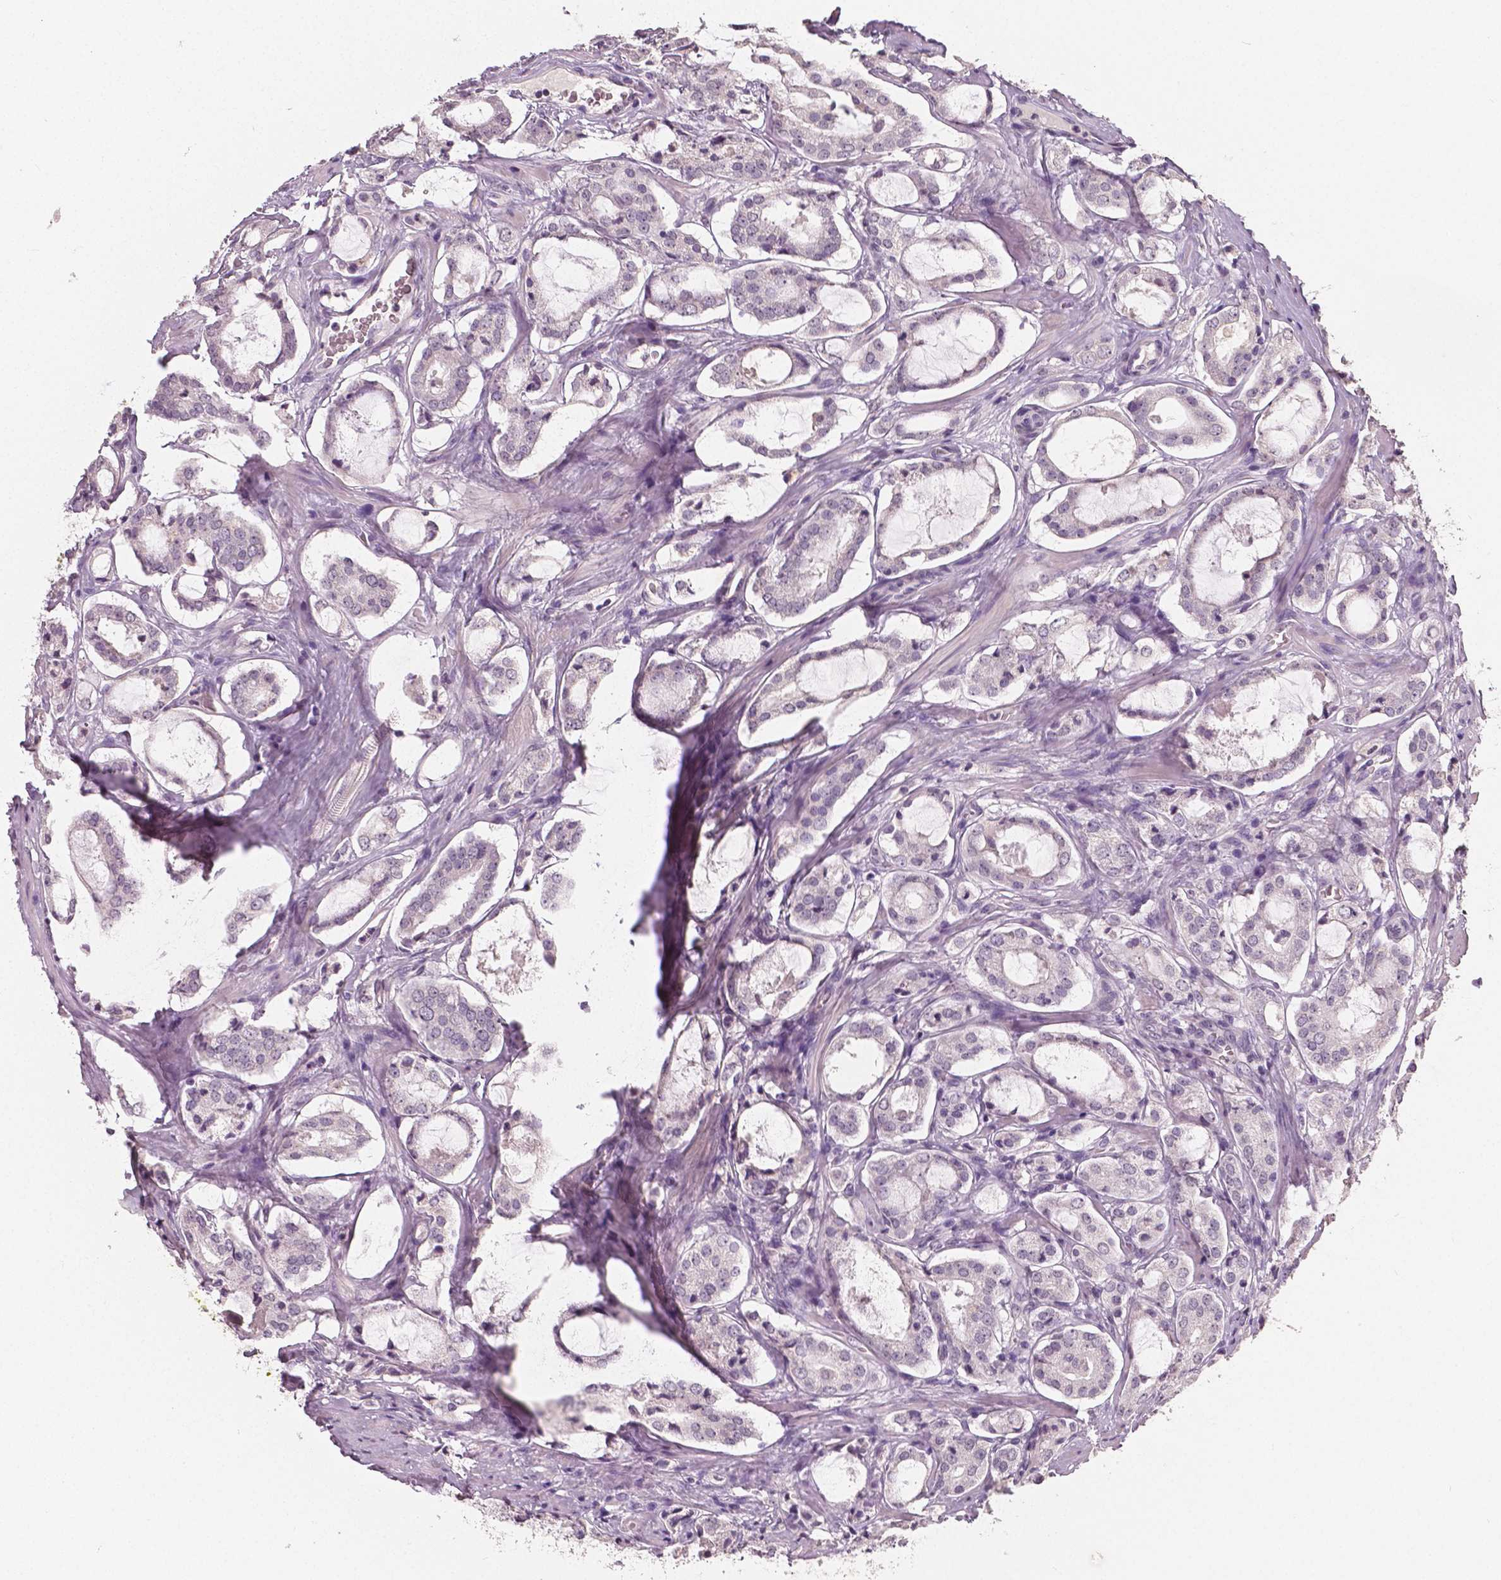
{"staining": {"intensity": "negative", "quantity": "none", "location": "none"}, "tissue": "prostate cancer", "cell_type": "Tumor cells", "image_type": "cancer", "snomed": [{"axis": "morphology", "description": "Adenocarcinoma, NOS"}, {"axis": "topography", "description": "Prostate"}], "caption": "This is an immunohistochemistry histopathology image of human prostate cancer. There is no expression in tumor cells.", "gene": "NECAB1", "patient": {"sex": "male", "age": 66}}